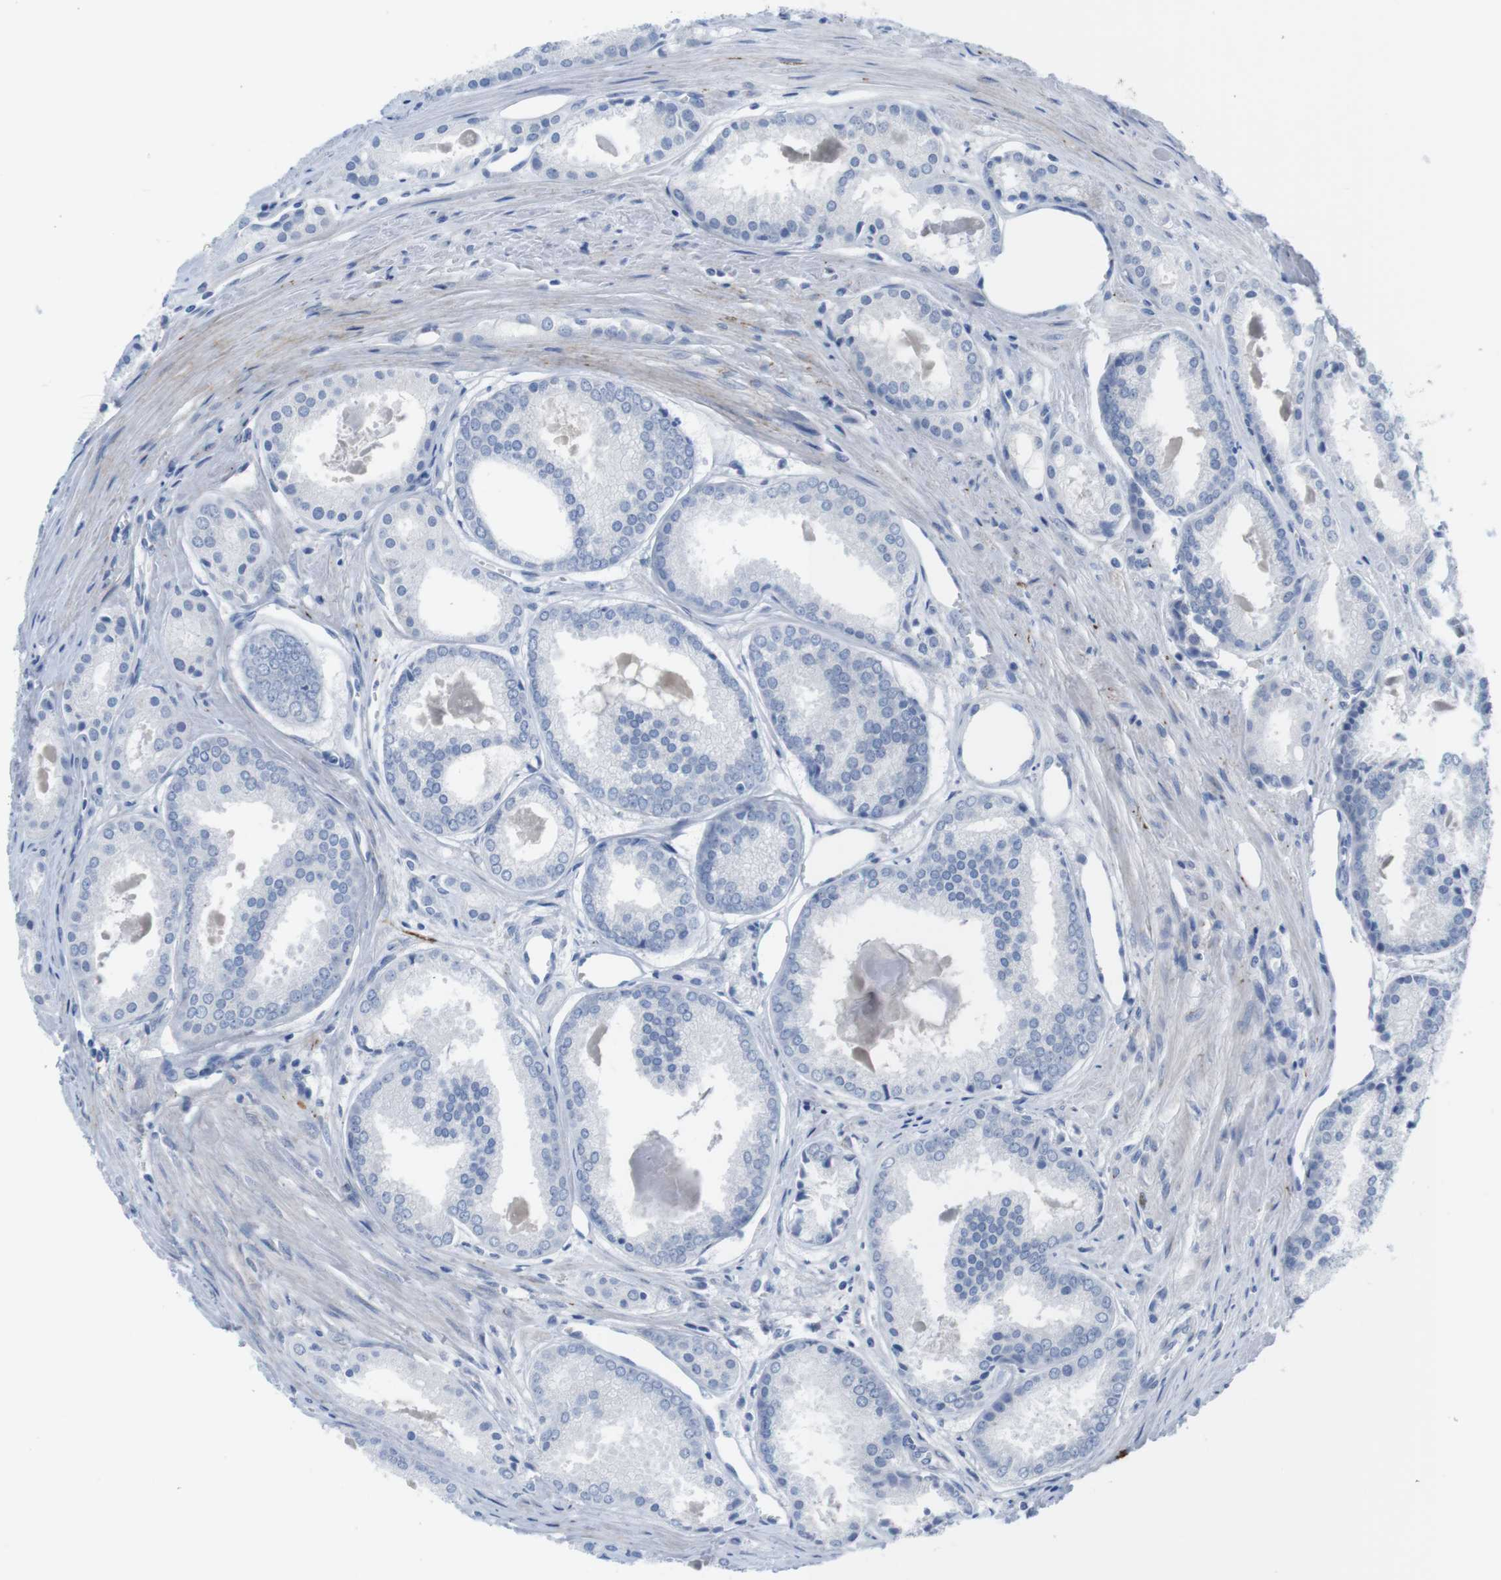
{"staining": {"intensity": "negative", "quantity": "none", "location": "none"}, "tissue": "prostate cancer", "cell_type": "Tumor cells", "image_type": "cancer", "snomed": [{"axis": "morphology", "description": "Adenocarcinoma, Low grade"}, {"axis": "topography", "description": "Prostate"}], "caption": "Tumor cells show no significant protein positivity in adenocarcinoma (low-grade) (prostate). (DAB immunohistochemistry (IHC) visualized using brightfield microscopy, high magnification).", "gene": "MAP6", "patient": {"sex": "male", "age": 64}}